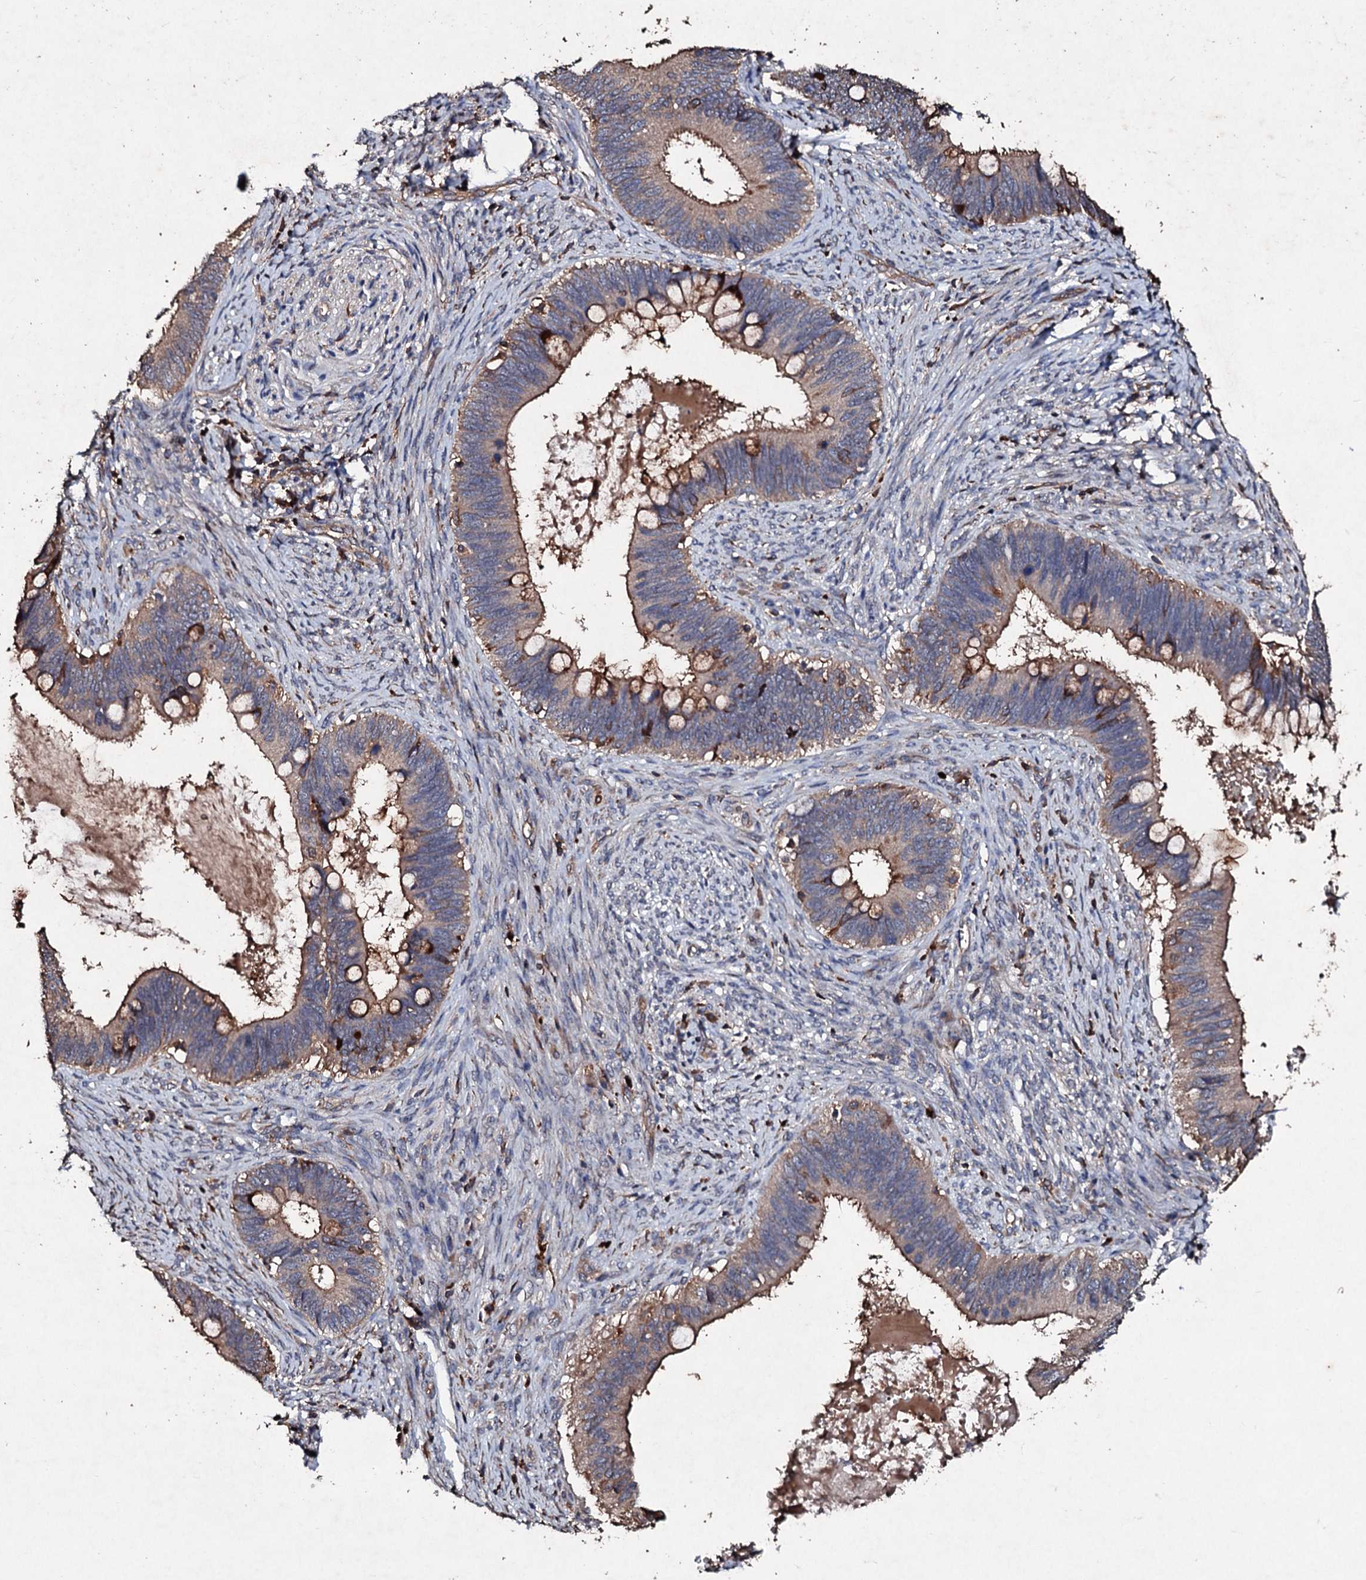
{"staining": {"intensity": "moderate", "quantity": "25%-75%", "location": "cytoplasmic/membranous"}, "tissue": "cervical cancer", "cell_type": "Tumor cells", "image_type": "cancer", "snomed": [{"axis": "morphology", "description": "Adenocarcinoma, NOS"}, {"axis": "topography", "description": "Cervix"}], "caption": "Cervical cancer stained with a protein marker exhibits moderate staining in tumor cells.", "gene": "KERA", "patient": {"sex": "female", "age": 42}}